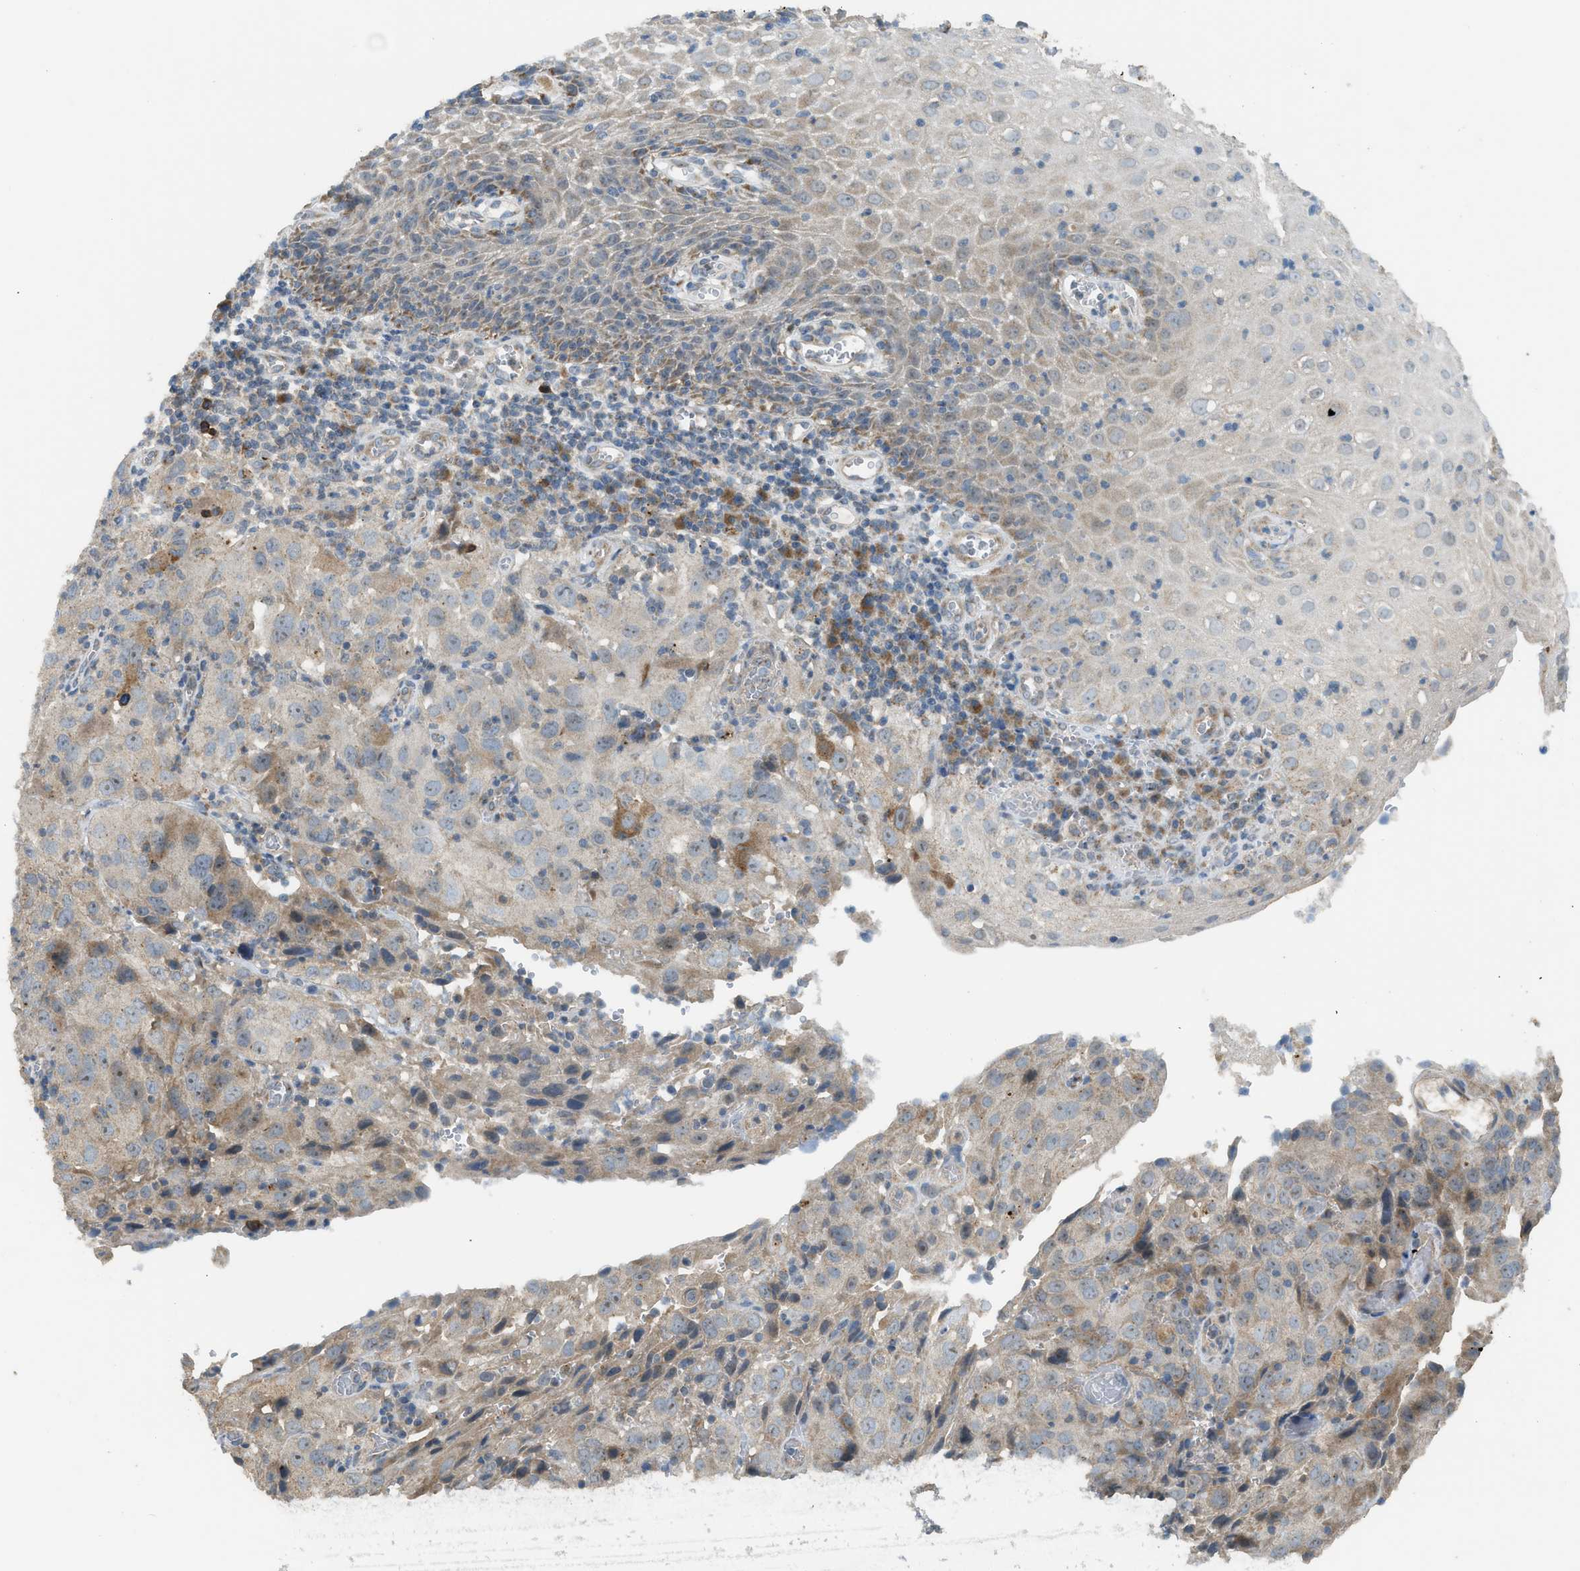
{"staining": {"intensity": "moderate", "quantity": ">75%", "location": "cytoplasmic/membranous"}, "tissue": "cervical cancer", "cell_type": "Tumor cells", "image_type": "cancer", "snomed": [{"axis": "morphology", "description": "Squamous cell carcinoma, NOS"}, {"axis": "topography", "description": "Cervix"}], "caption": "A medium amount of moderate cytoplasmic/membranous positivity is appreciated in about >75% of tumor cells in cervical cancer (squamous cell carcinoma) tissue.", "gene": "STARD3", "patient": {"sex": "female", "age": 32}}